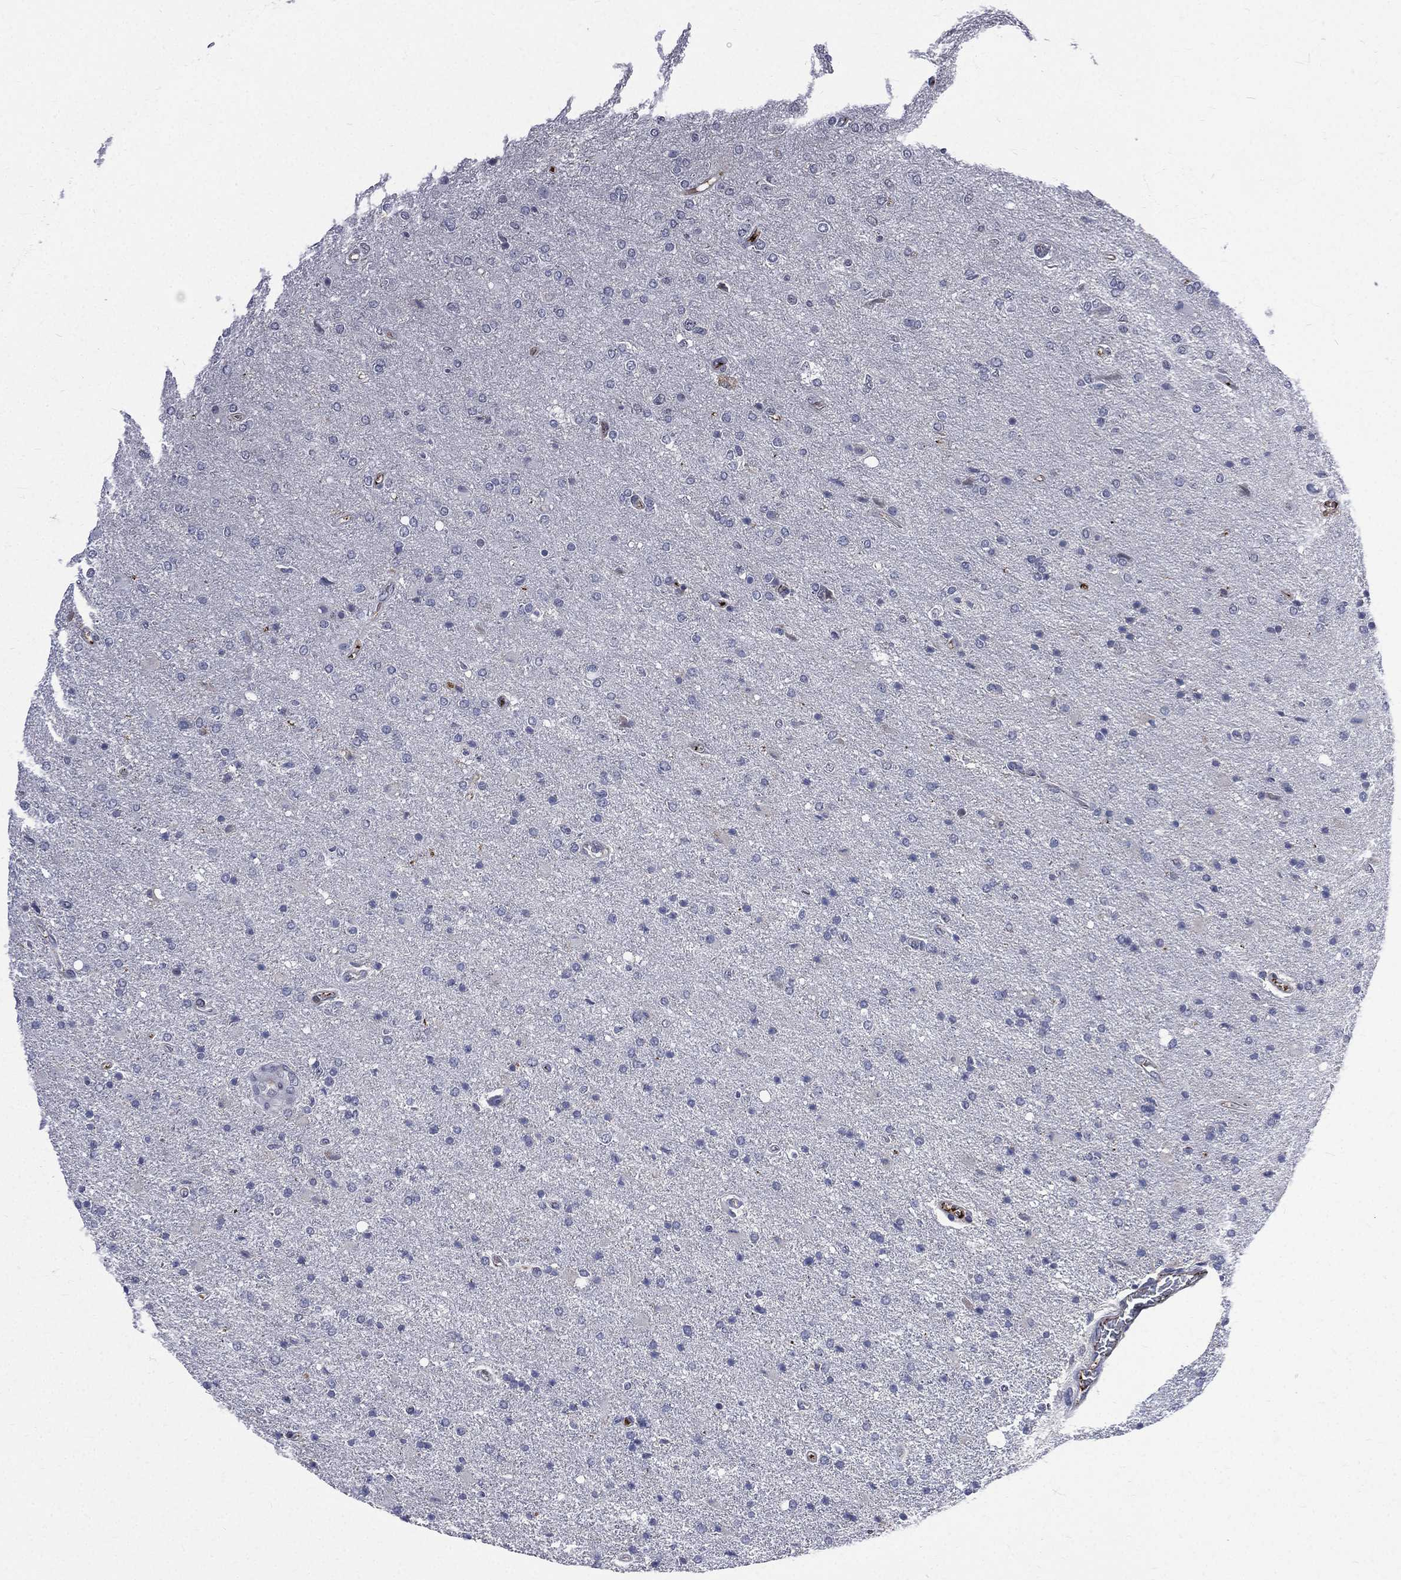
{"staining": {"intensity": "negative", "quantity": "none", "location": "none"}, "tissue": "glioma", "cell_type": "Tumor cells", "image_type": "cancer", "snomed": [{"axis": "morphology", "description": "Glioma, malignant, High grade"}, {"axis": "topography", "description": "Cerebral cortex"}], "caption": "Tumor cells are negative for brown protein staining in malignant glioma (high-grade). The staining is performed using DAB brown chromogen with nuclei counter-stained in using hematoxylin.", "gene": "FGG", "patient": {"sex": "male", "age": 70}}